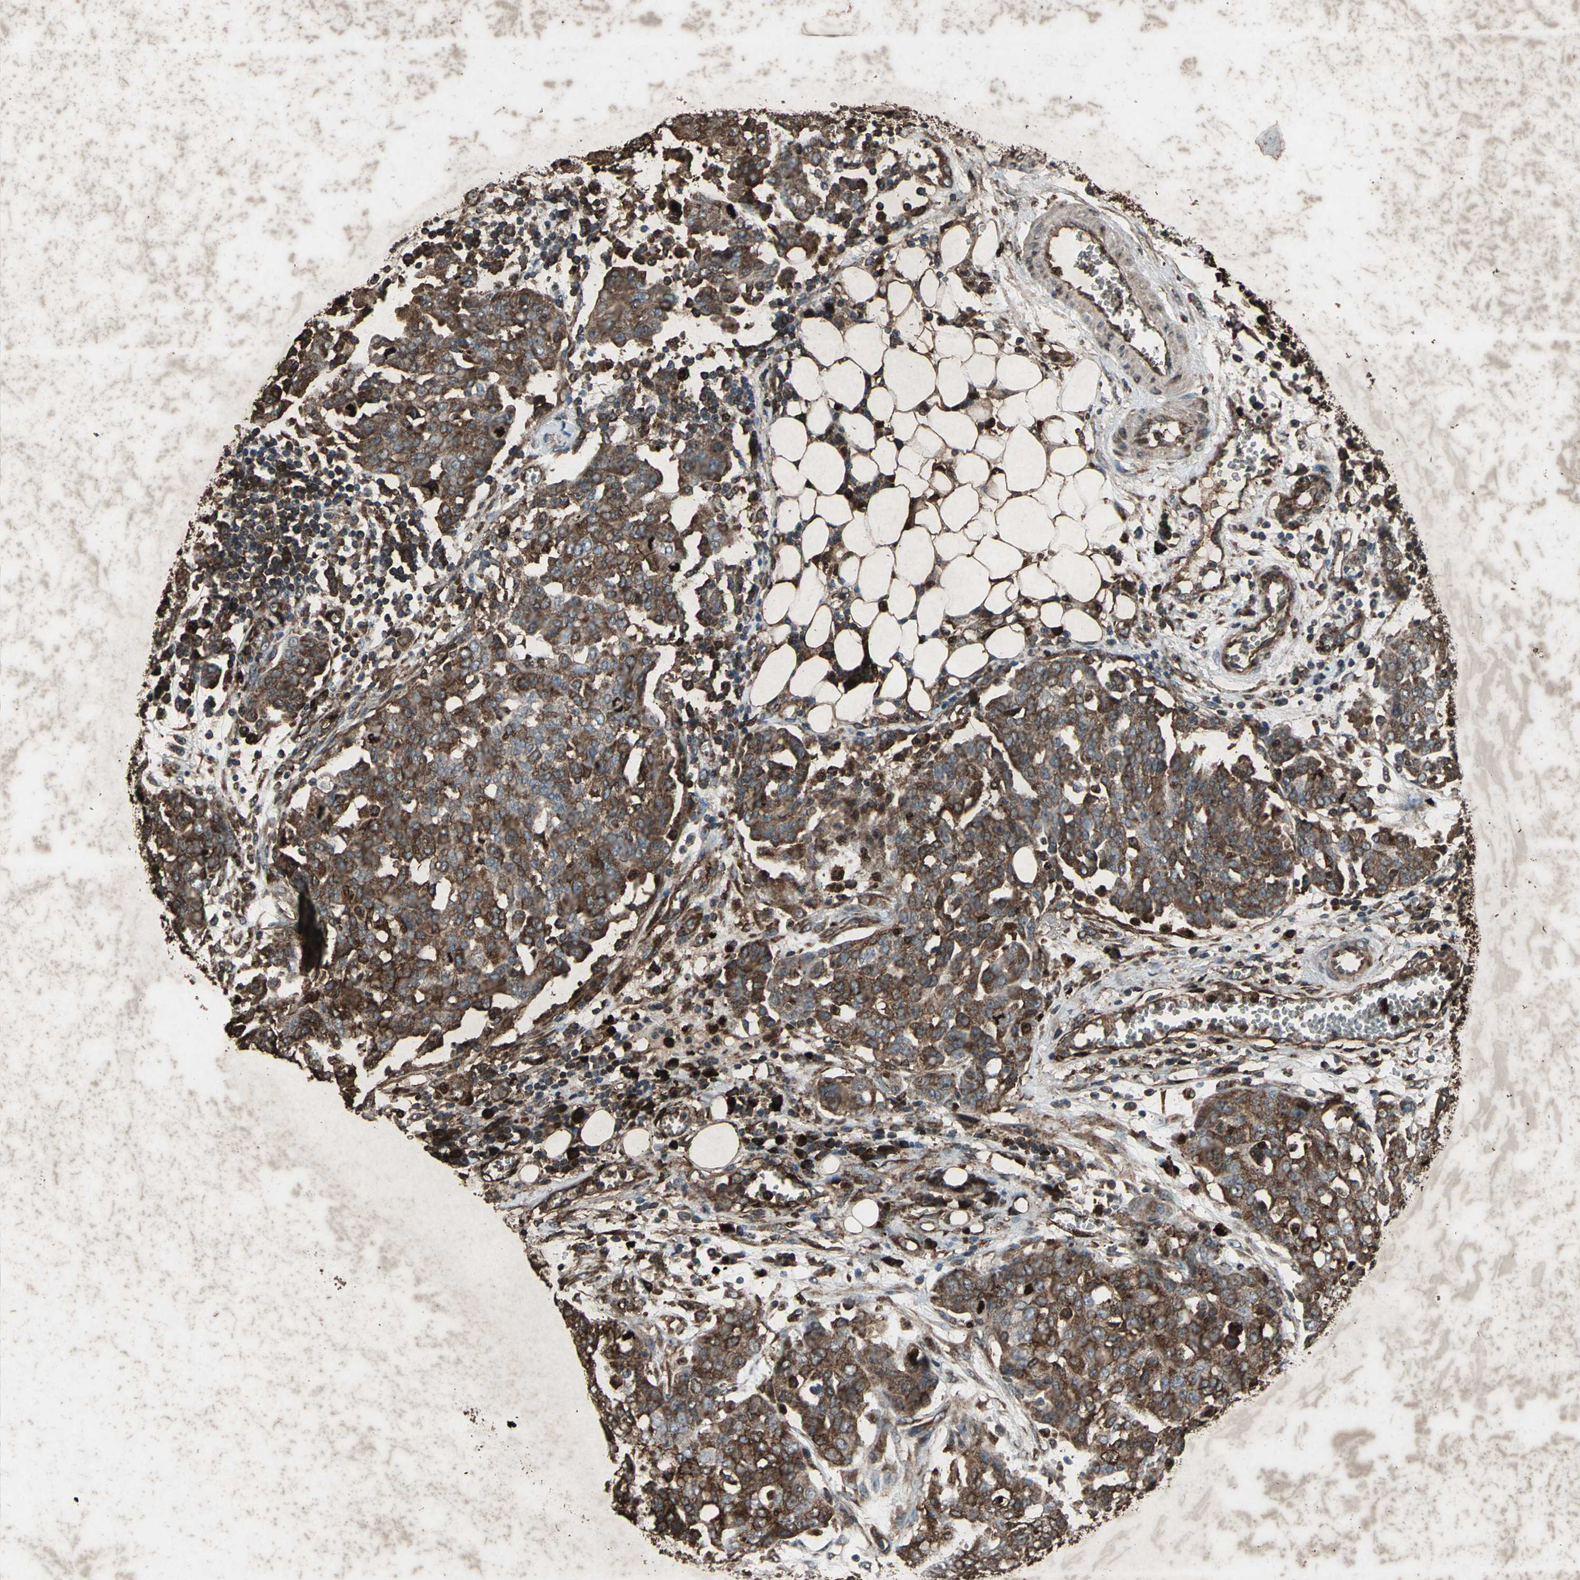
{"staining": {"intensity": "strong", "quantity": ">75%", "location": "cytoplasmic/membranous,nuclear"}, "tissue": "ovarian cancer", "cell_type": "Tumor cells", "image_type": "cancer", "snomed": [{"axis": "morphology", "description": "Cystadenocarcinoma, serous, NOS"}, {"axis": "topography", "description": "Soft tissue"}, {"axis": "topography", "description": "Ovary"}], "caption": "An immunohistochemistry micrograph of tumor tissue is shown. Protein staining in brown highlights strong cytoplasmic/membranous and nuclear positivity in ovarian cancer within tumor cells.", "gene": "SEPTIN4", "patient": {"sex": "female", "age": 57}}